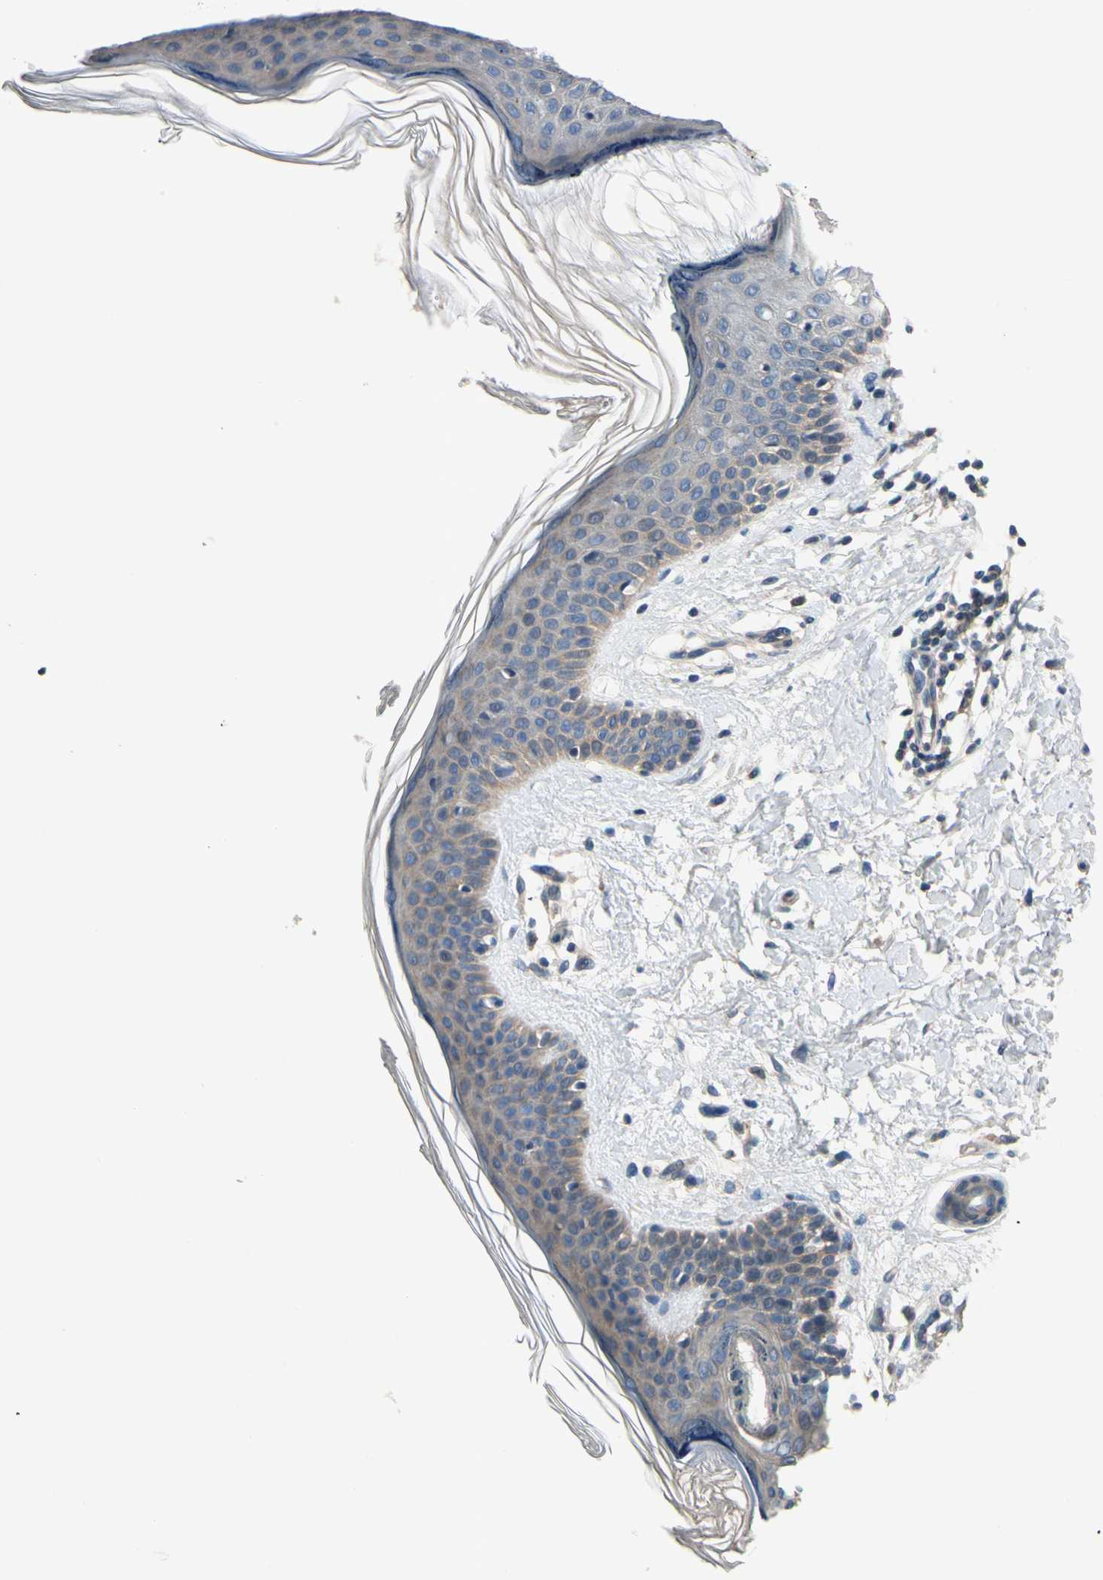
{"staining": {"intensity": "weak", "quantity": ">75%", "location": "cytoplasmic/membranous"}, "tissue": "skin", "cell_type": "Fibroblasts", "image_type": "normal", "snomed": [{"axis": "morphology", "description": "Normal tissue, NOS"}, {"axis": "topography", "description": "Skin"}], "caption": "Immunohistochemistry (IHC) staining of unremarkable skin, which reveals low levels of weak cytoplasmic/membranous expression in approximately >75% of fibroblasts indicating weak cytoplasmic/membranous protein positivity. The staining was performed using DAB (brown) for protein detection and nuclei were counterstained in hematoxylin (blue).", "gene": "SIGLEC5", "patient": {"sex": "female", "age": 56}}